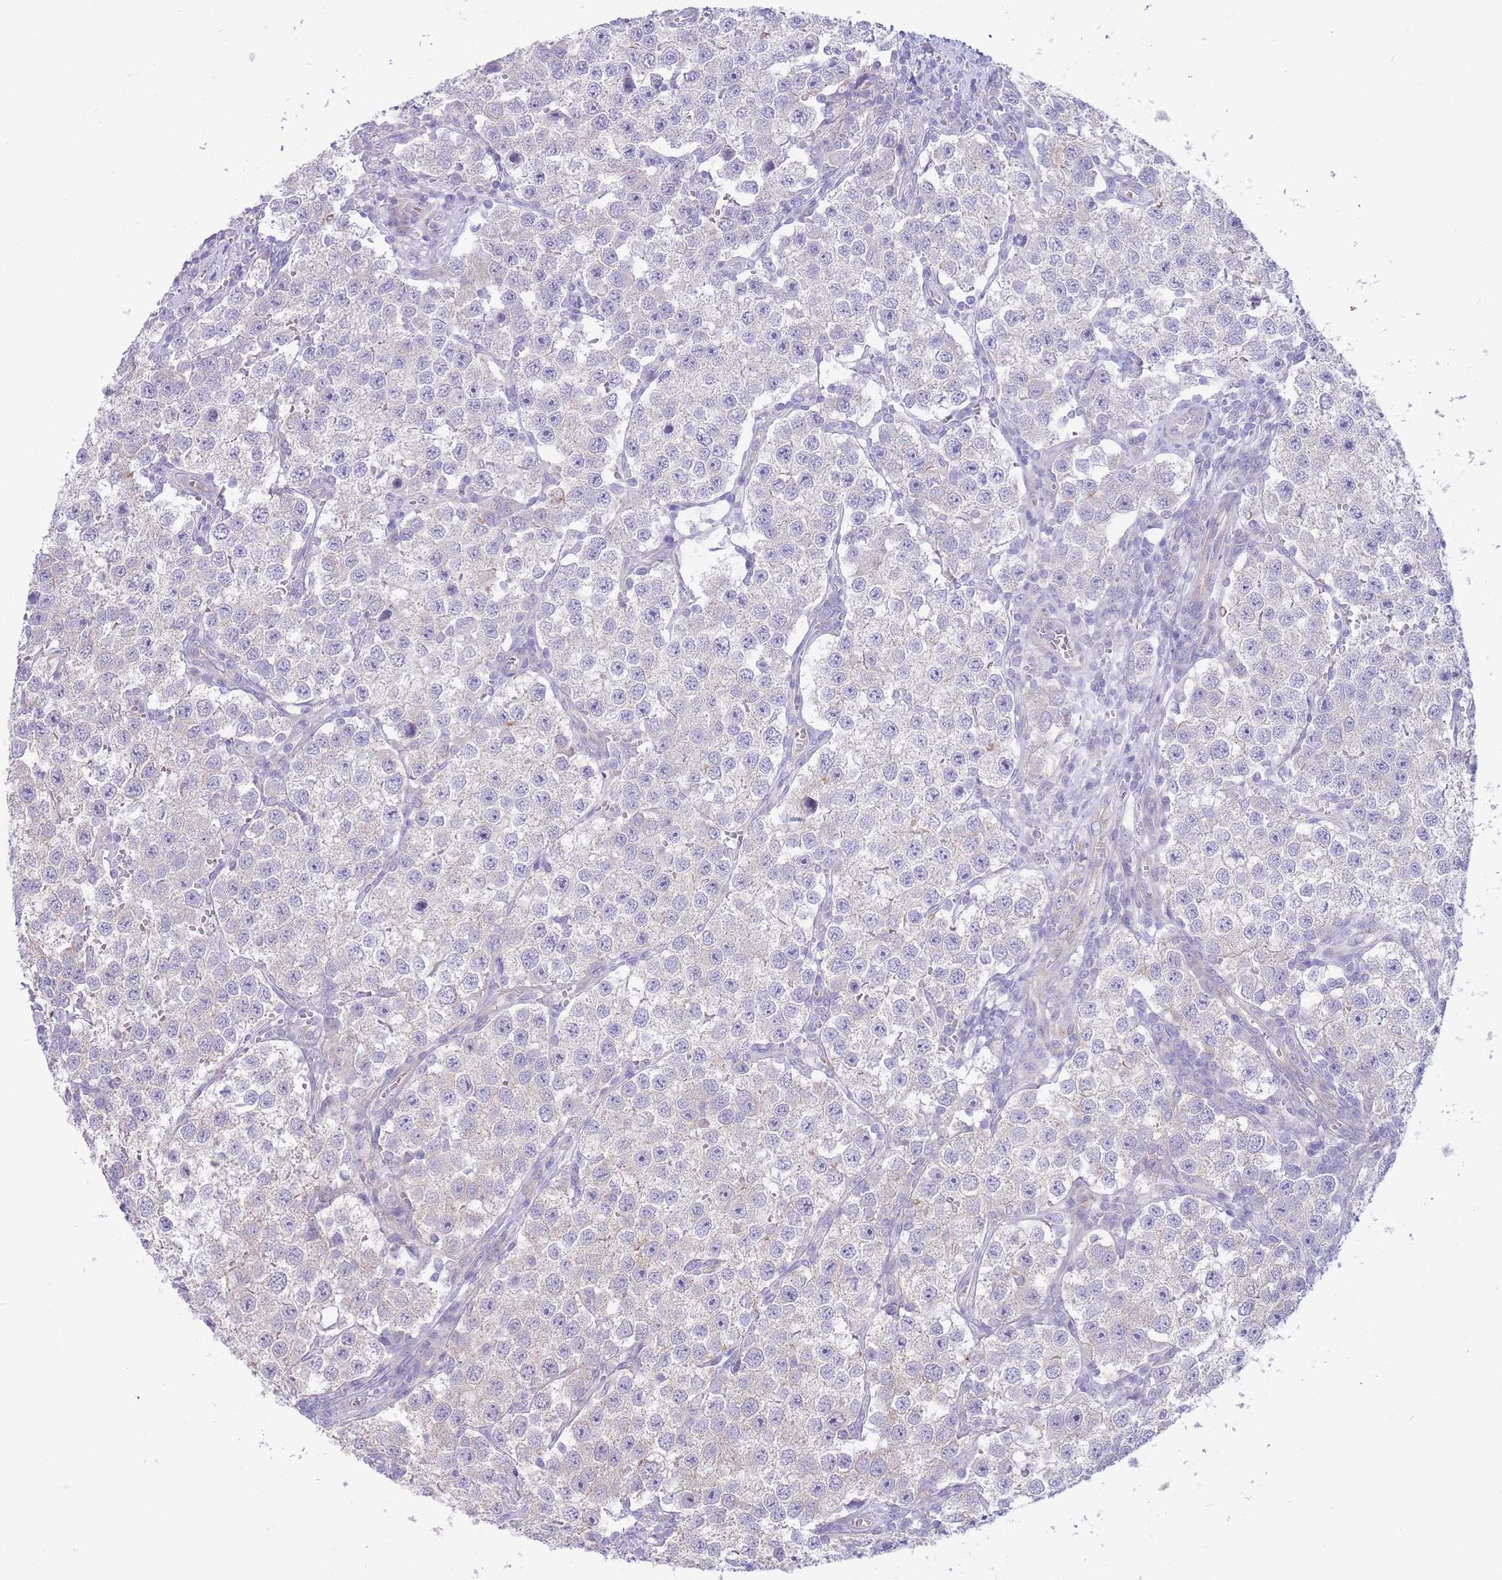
{"staining": {"intensity": "negative", "quantity": "none", "location": "none"}, "tissue": "testis cancer", "cell_type": "Tumor cells", "image_type": "cancer", "snomed": [{"axis": "morphology", "description": "Seminoma, NOS"}, {"axis": "topography", "description": "Testis"}], "caption": "This micrograph is of seminoma (testis) stained with immunohistochemistry (IHC) to label a protein in brown with the nuclei are counter-stained blue. There is no positivity in tumor cells.", "gene": "ALS2CL", "patient": {"sex": "male", "age": 37}}